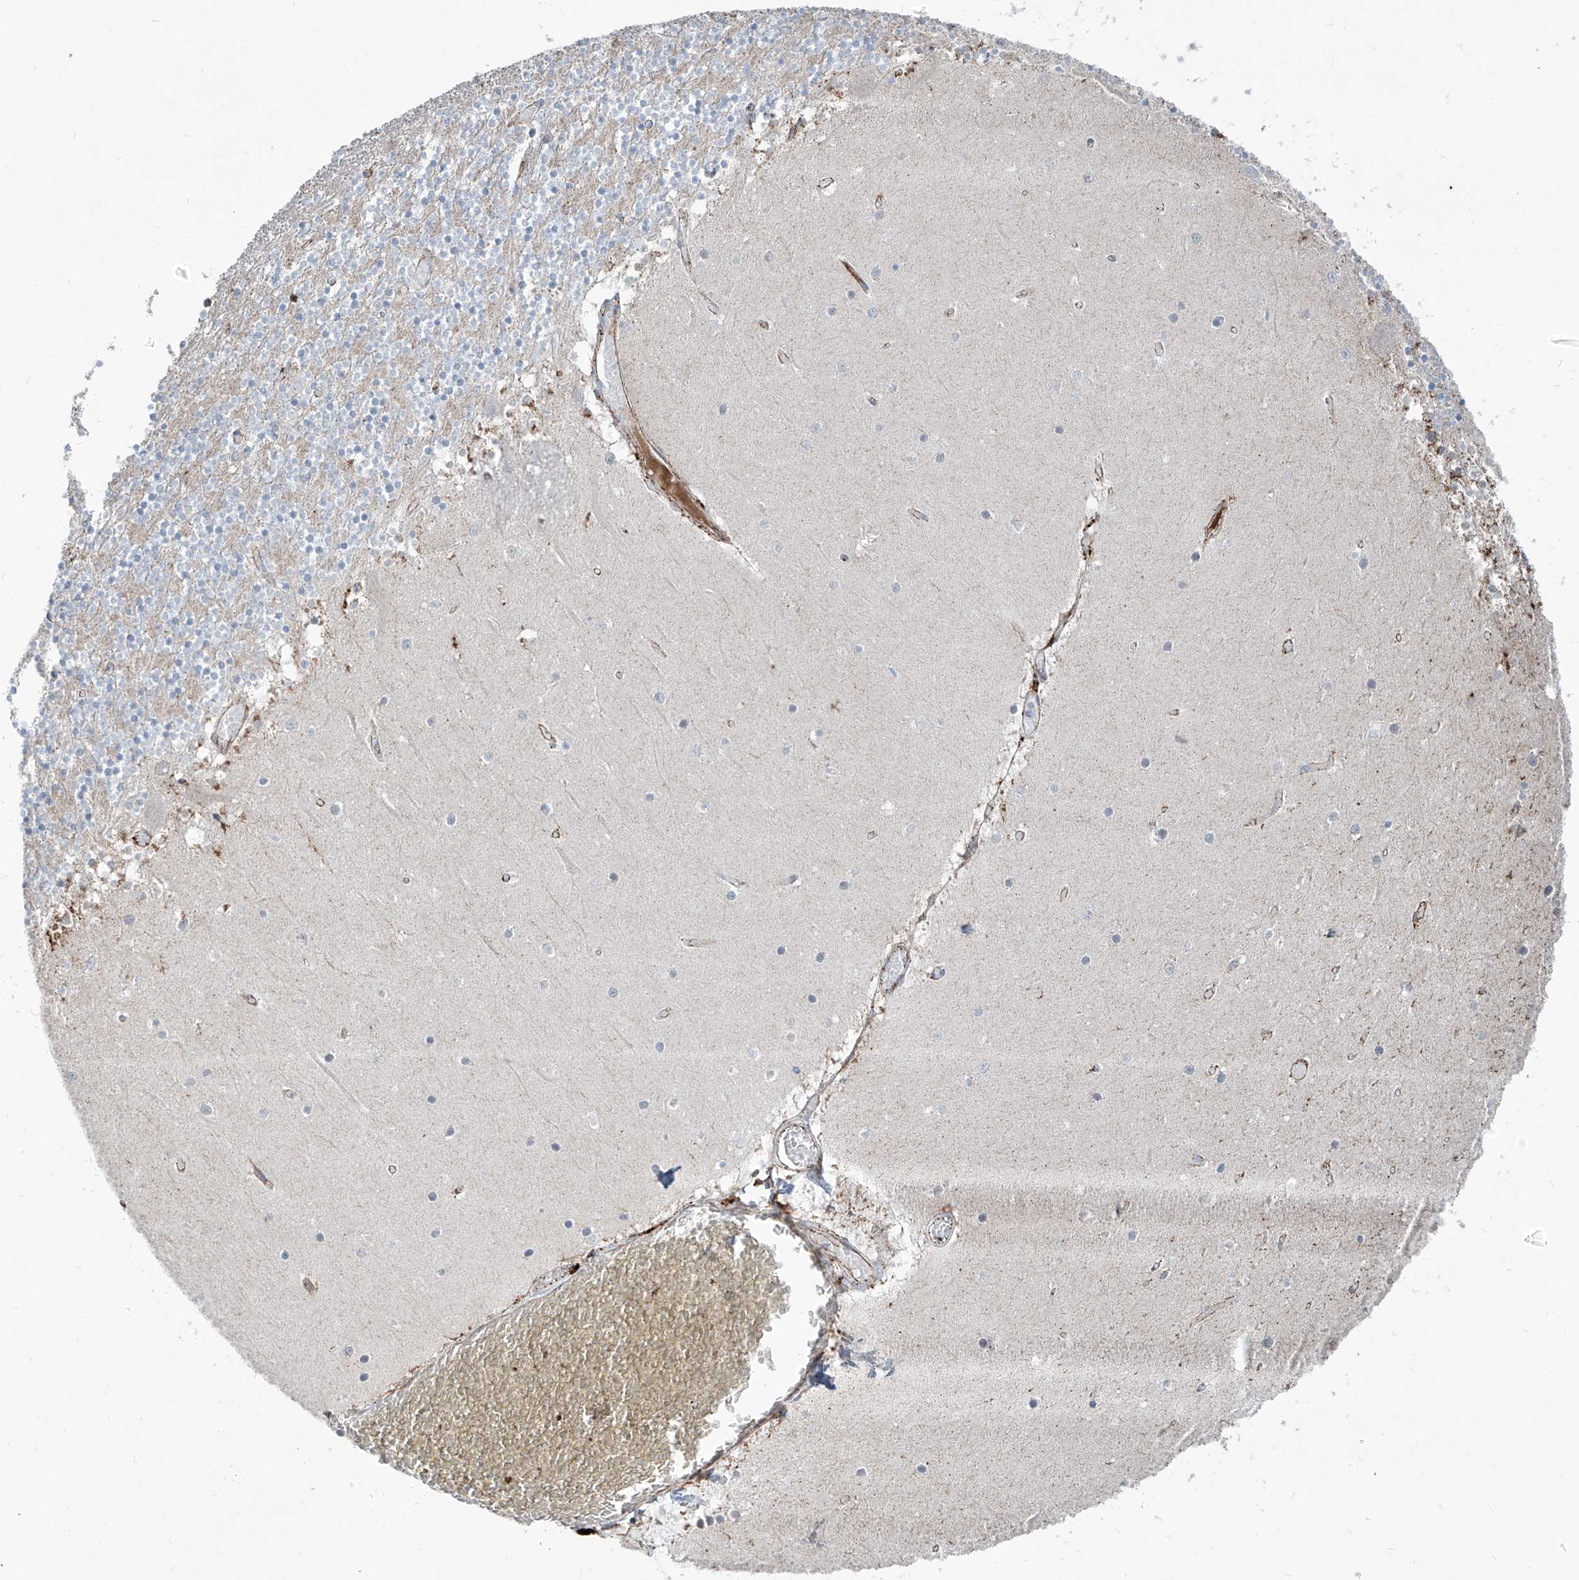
{"staining": {"intensity": "negative", "quantity": "none", "location": "none"}, "tissue": "cerebellum", "cell_type": "Cells in granular layer", "image_type": "normal", "snomed": [{"axis": "morphology", "description": "Normal tissue, NOS"}, {"axis": "topography", "description": "Cerebellum"}], "caption": "IHC micrograph of unremarkable human cerebellum stained for a protein (brown), which shows no staining in cells in granular layer.", "gene": "CDH5", "patient": {"sex": "female", "age": 28}}